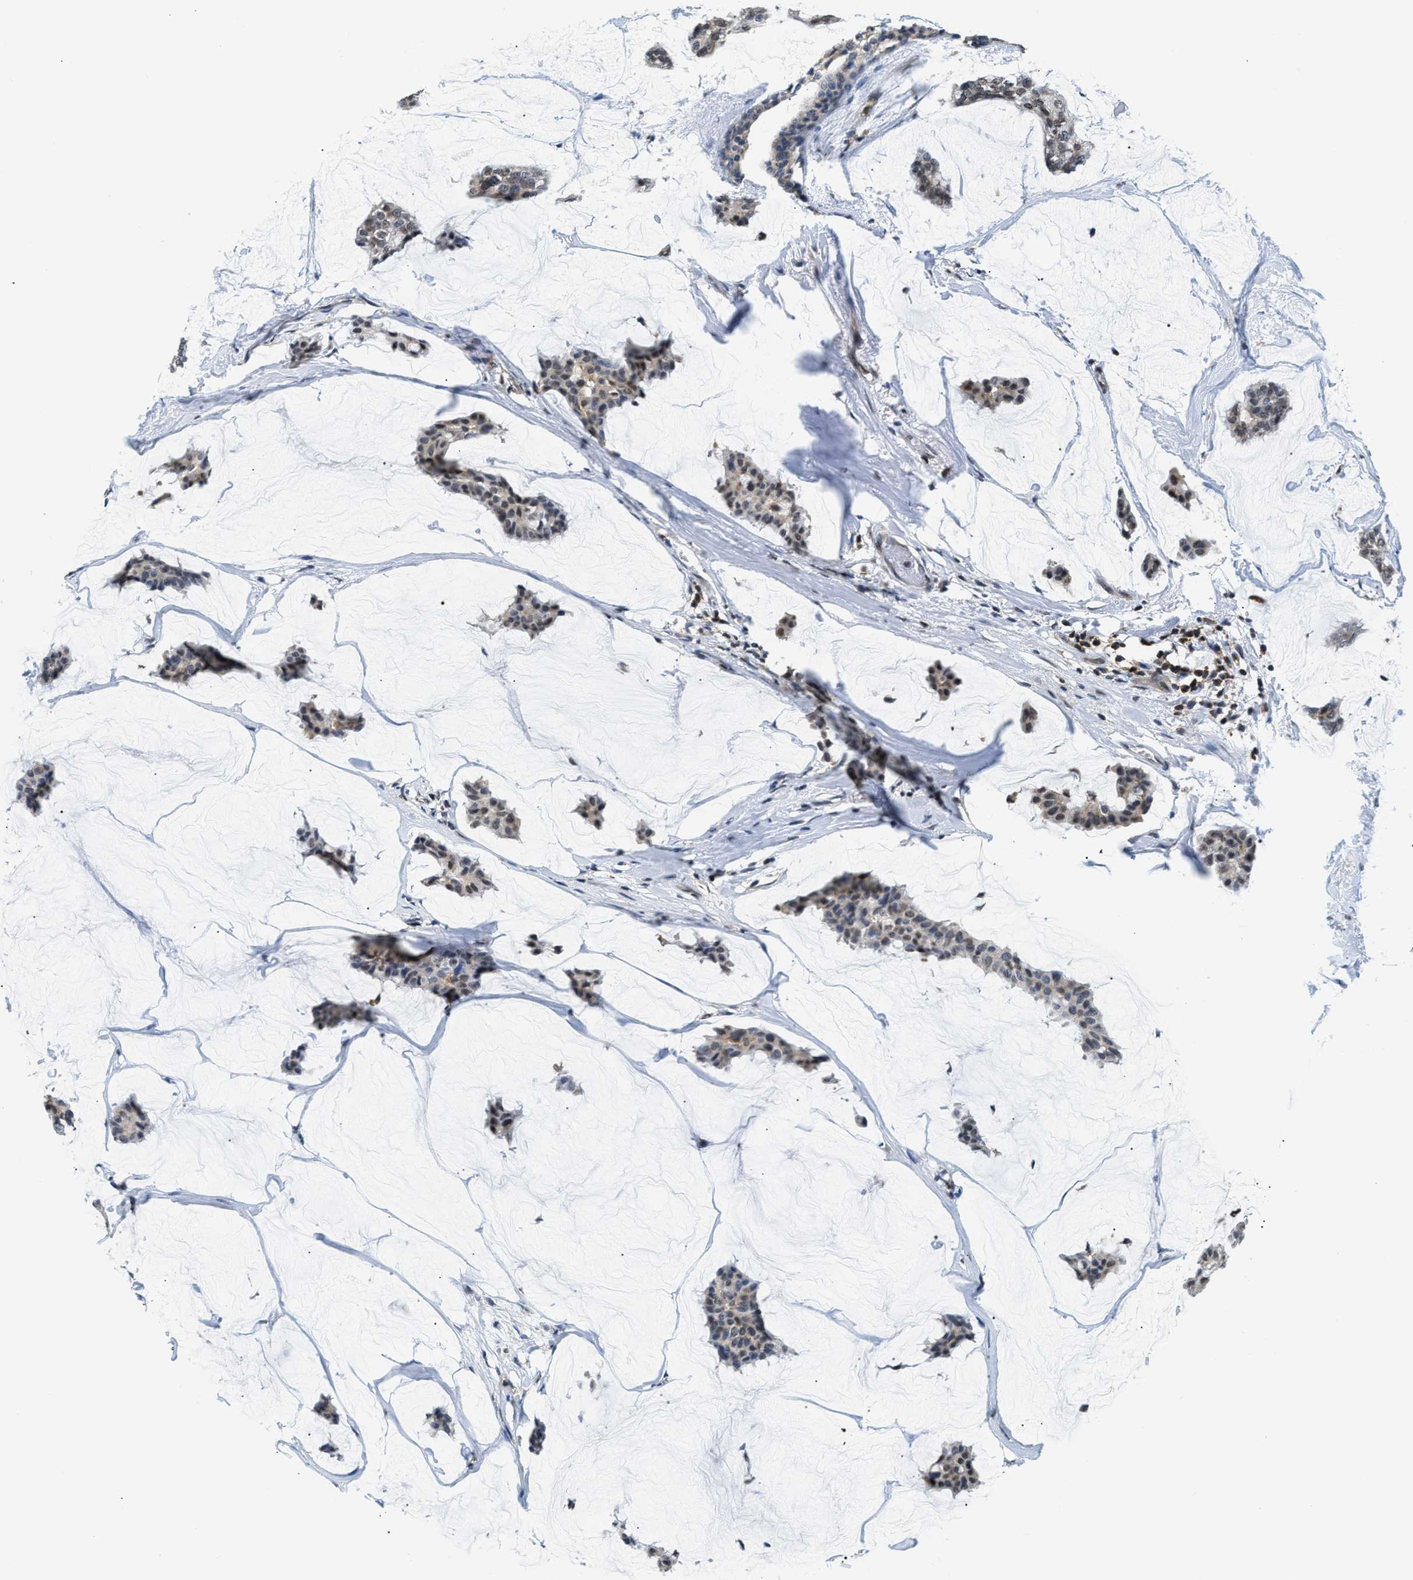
{"staining": {"intensity": "weak", "quantity": "25%-75%", "location": "nuclear"}, "tissue": "breast cancer", "cell_type": "Tumor cells", "image_type": "cancer", "snomed": [{"axis": "morphology", "description": "Duct carcinoma"}, {"axis": "topography", "description": "Breast"}], "caption": "Immunohistochemical staining of breast cancer (intraductal carcinoma) displays low levels of weak nuclear protein staining in about 25%-75% of tumor cells.", "gene": "STK10", "patient": {"sex": "female", "age": 93}}